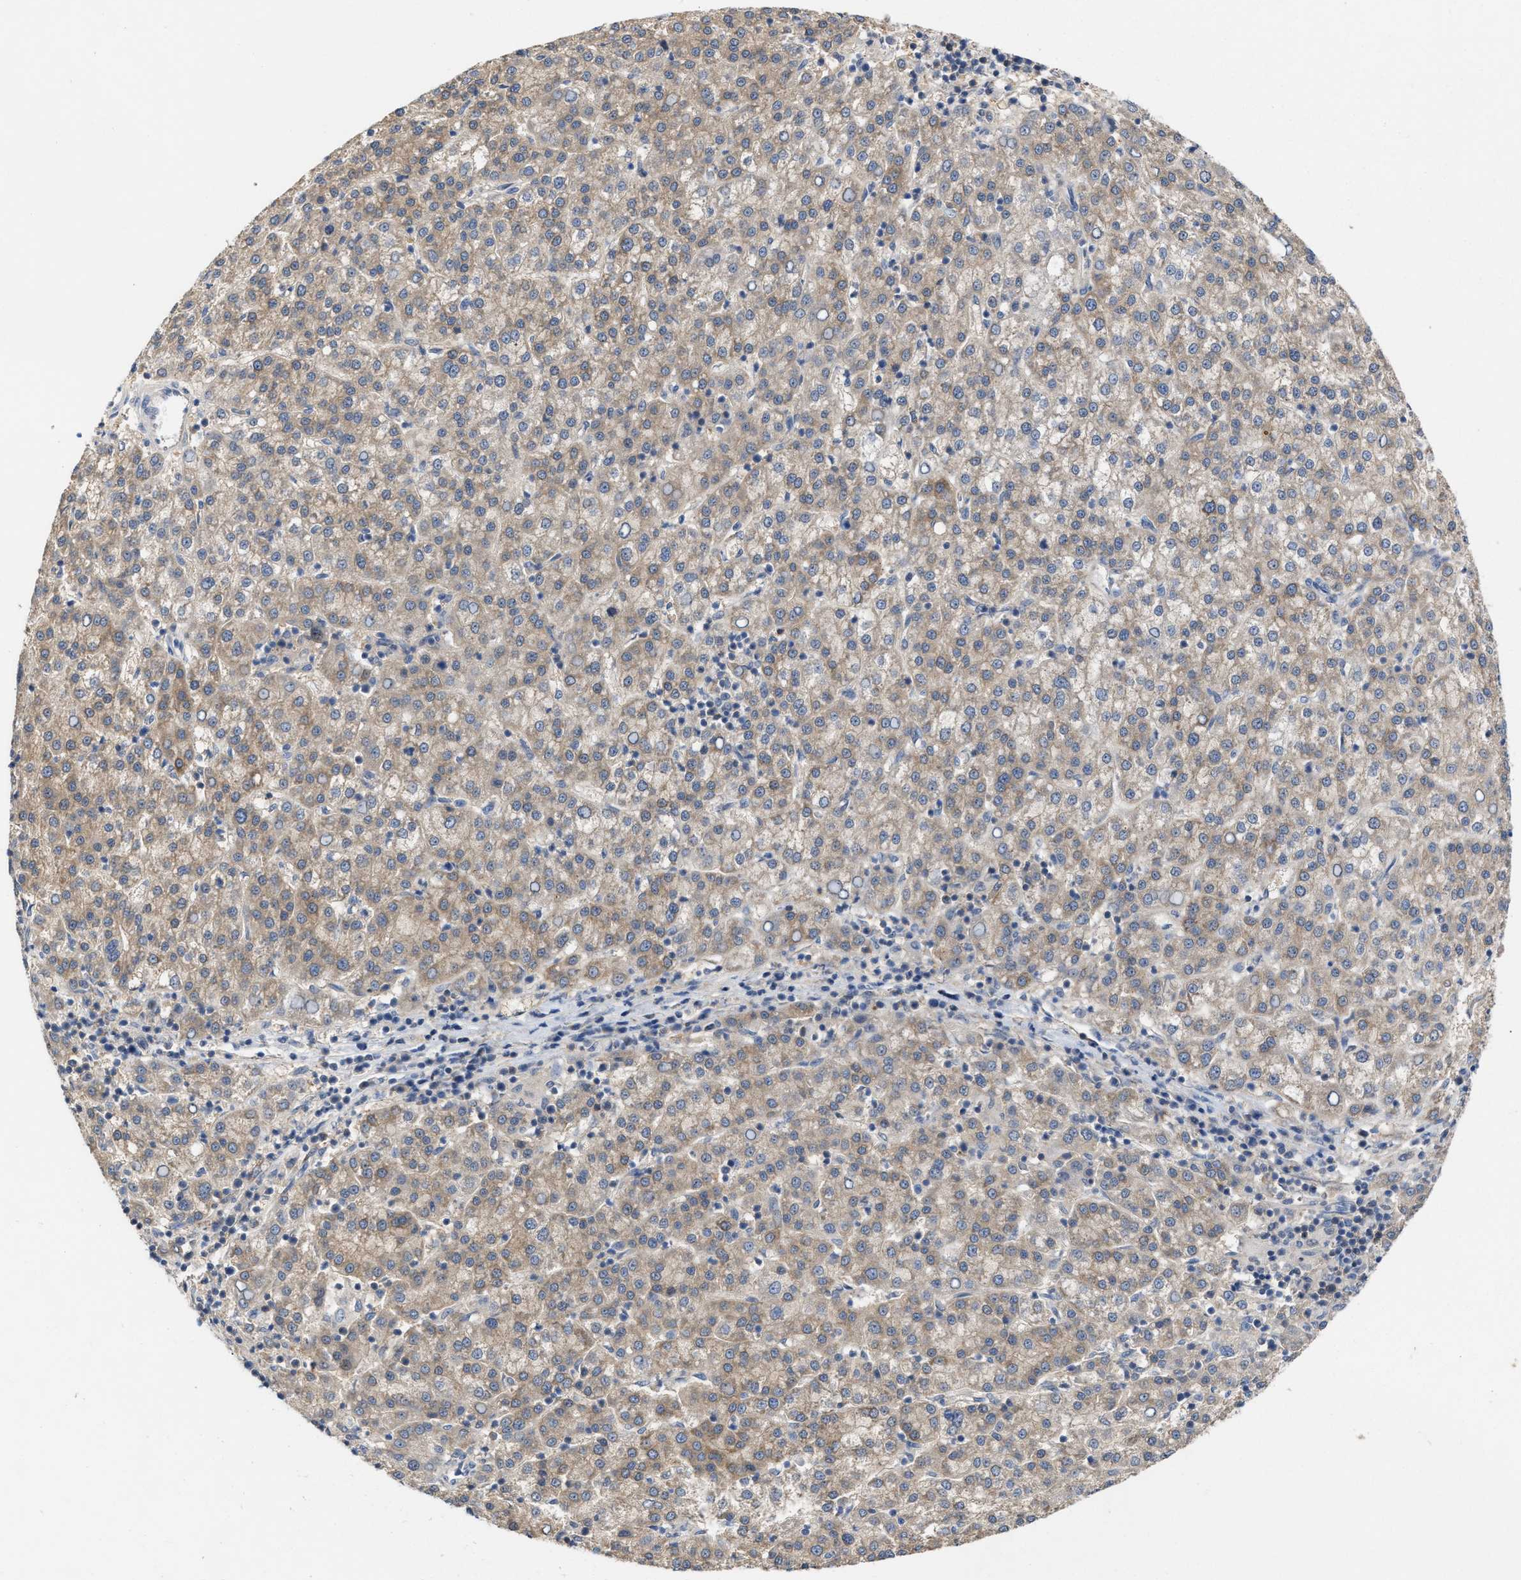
{"staining": {"intensity": "weak", "quantity": ">75%", "location": "cytoplasmic/membranous"}, "tissue": "liver cancer", "cell_type": "Tumor cells", "image_type": "cancer", "snomed": [{"axis": "morphology", "description": "Carcinoma, Hepatocellular, NOS"}, {"axis": "topography", "description": "Liver"}], "caption": "Weak cytoplasmic/membranous positivity is seen in approximately >75% of tumor cells in liver cancer.", "gene": "BBLN", "patient": {"sex": "female", "age": 58}}